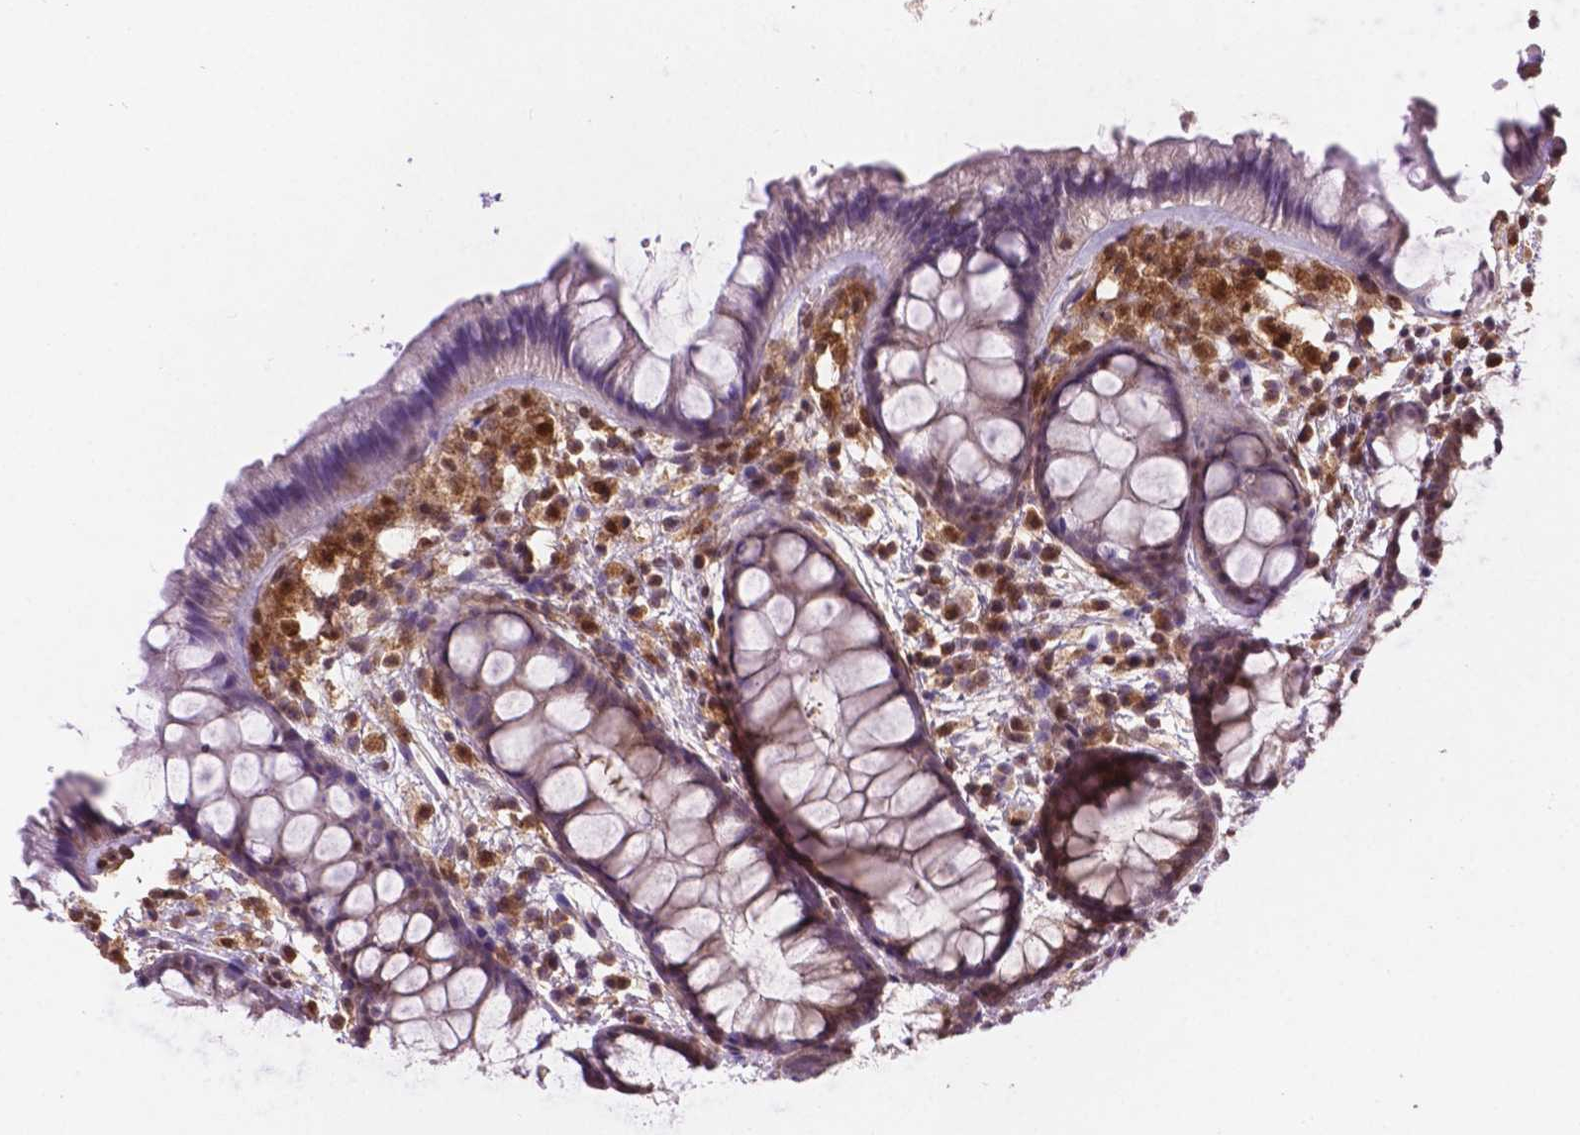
{"staining": {"intensity": "moderate", "quantity": "25%-75%", "location": "cytoplasmic/membranous,nuclear"}, "tissue": "rectum", "cell_type": "Glandular cells", "image_type": "normal", "snomed": [{"axis": "morphology", "description": "Normal tissue, NOS"}, {"axis": "topography", "description": "Rectum"}], "caption": "About 25%-75% of glandular cells in benign rectum display moderate cytoplasmic/membranous,nuclear protein expression as visualized by brown immunohistochemical staining.", "gene": "UBE2L6", "patient": {"sex": "female", "age": 62}}